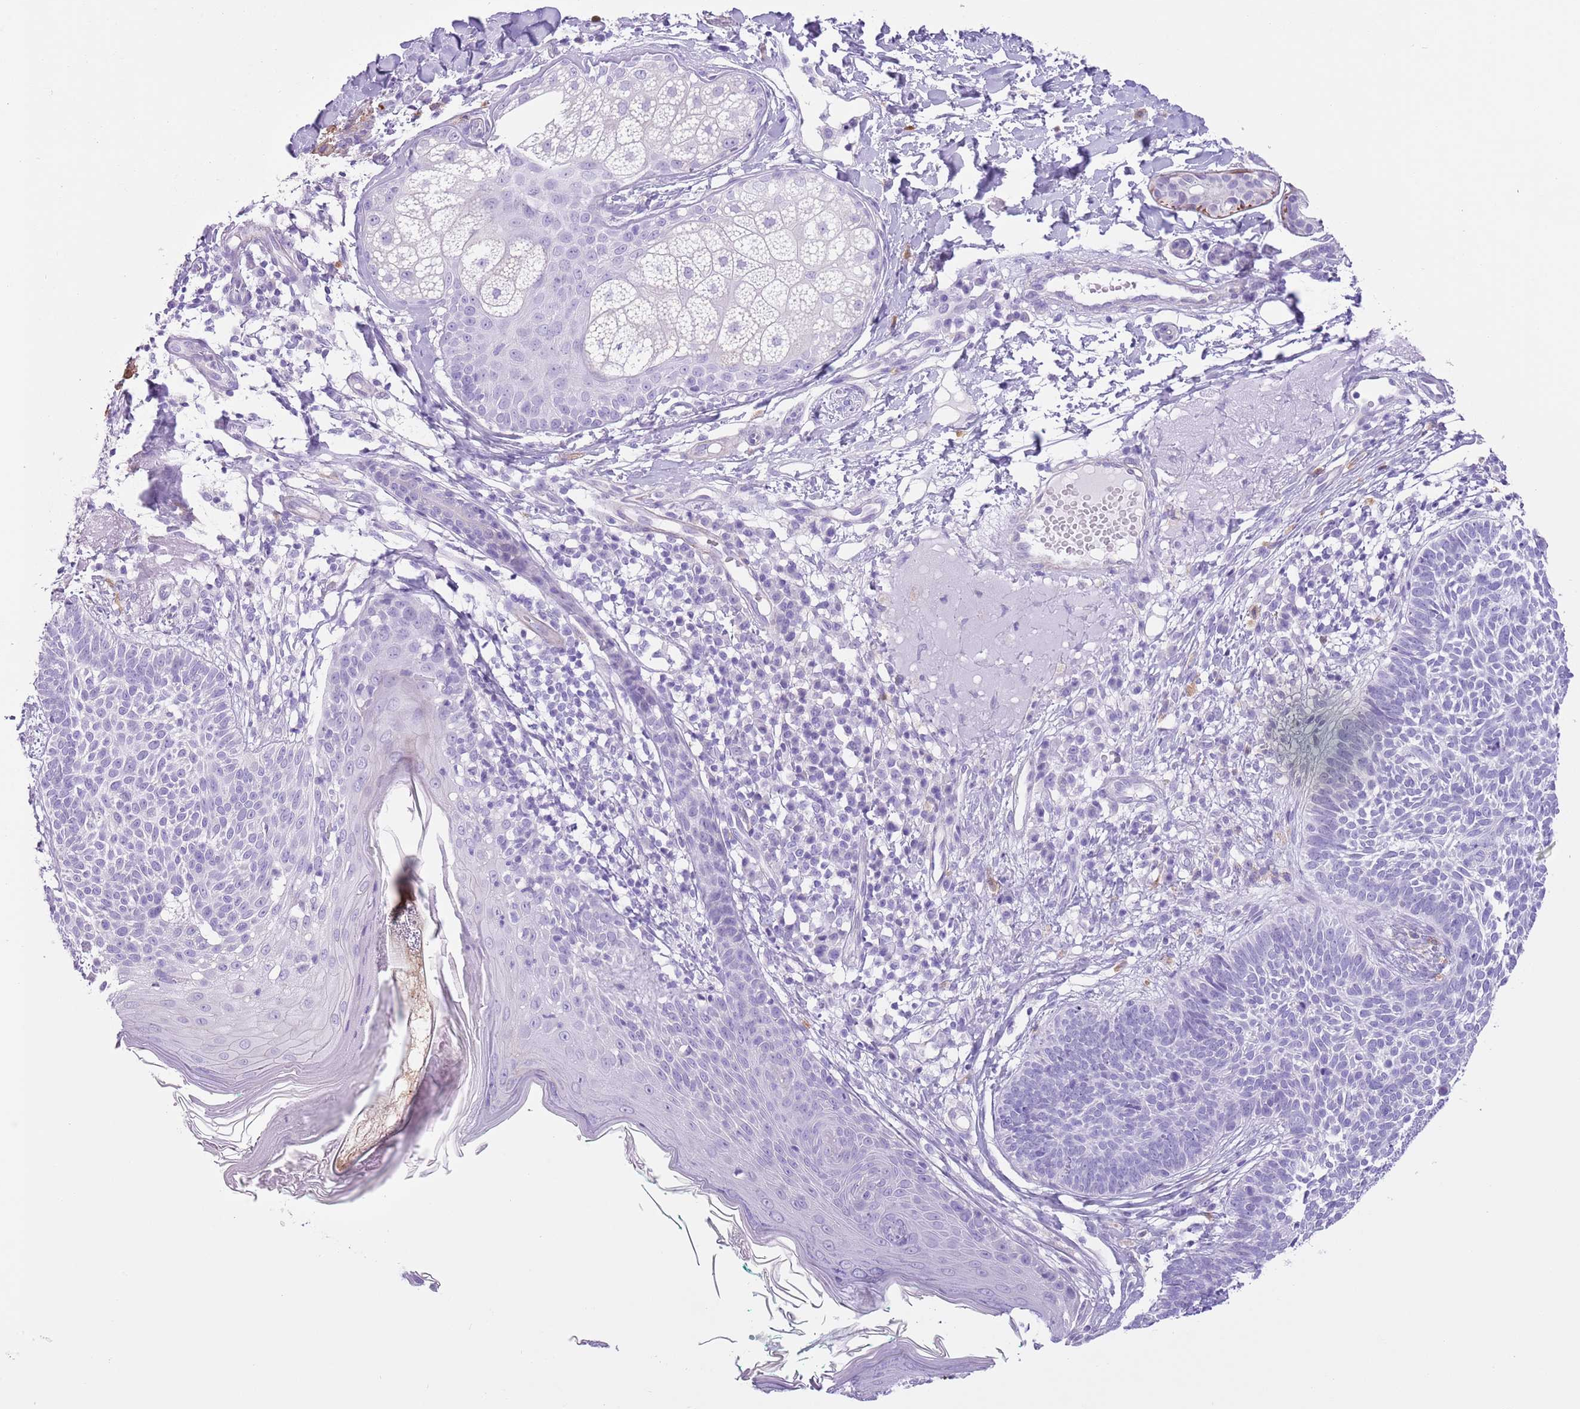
{"staining": {"intensity": "negative", "quantity": "none", "location": "none"}, "tissue": "skin cancer", "cell_type": "Tumor cells", "image_type": "cancer", "snomed": [{"axis": "morphology", "description": "Basal cell carcinoma"}, {"axis": "topography", "description": "Skin"}], "caption": "Histopathology image shows no significant protein expression in tumor cells of basal cell carcinoma (skin).", "gene": "SLC7A14", "patient": {"sex": "male", "age": 72}}